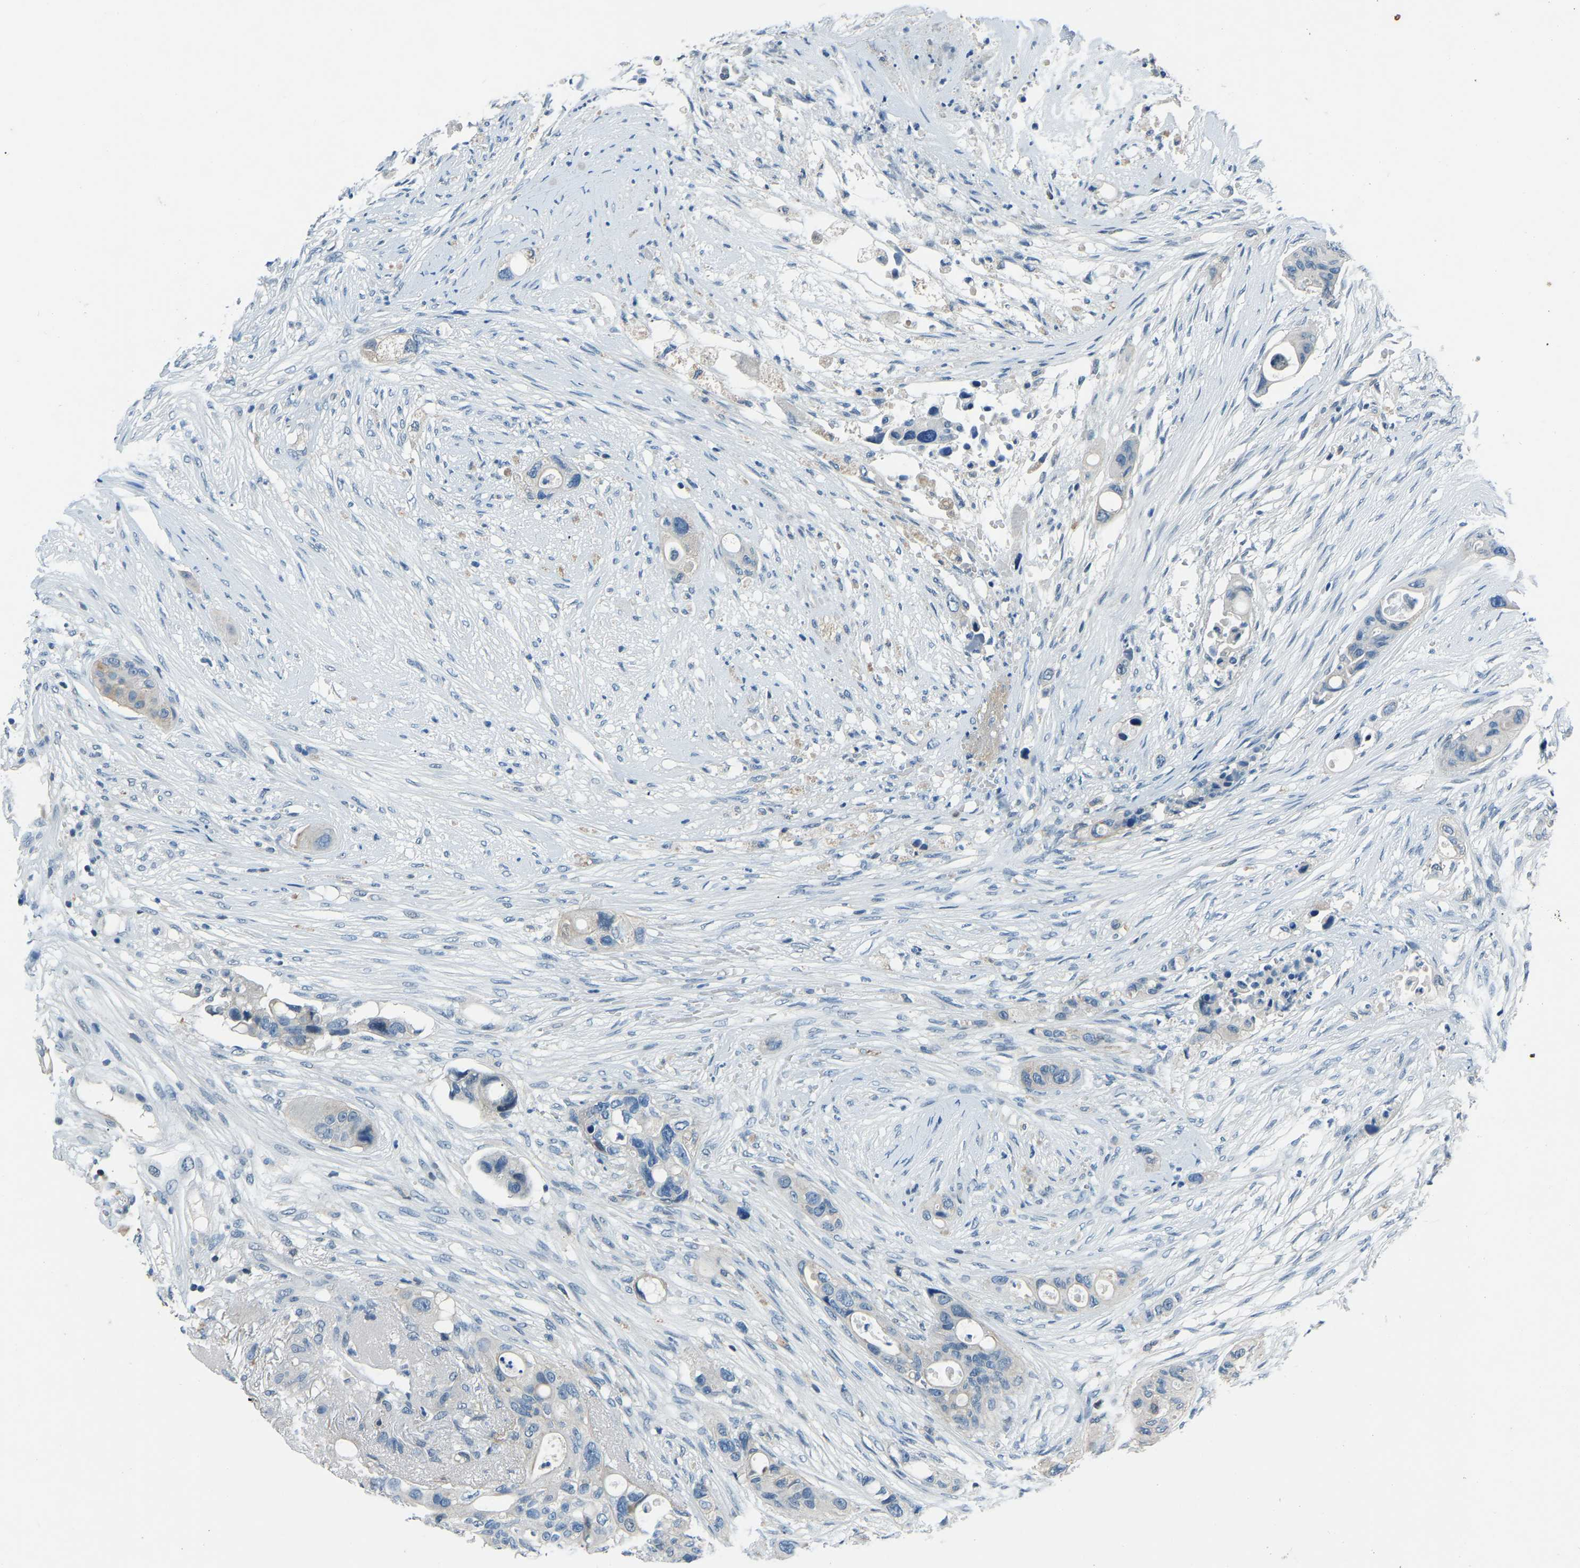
{"staining": {"intensity": "negative", "quantity": "none", "location": "none"}, "tissue": "colorectal cancer", "cell_type": "Tumor cells", "image_type": "cancer", "snomed": [{"axis": "morphology", "description": "Adenocarcinoma, NOS"}, {"axis": "topography", "description": "Colon"}], "caption": "Immunohistochemistry (IHC) image of neoplastic tissue: human colorectal cancer stained with DAB exhibits no significant protein staining in tumor cells. The staining is performed using DAB brown chromogen with nuclei counter-stained in using hematoxylin.", "gene": "XIRP1", "patient": {"sex": "female", "age": 57}}